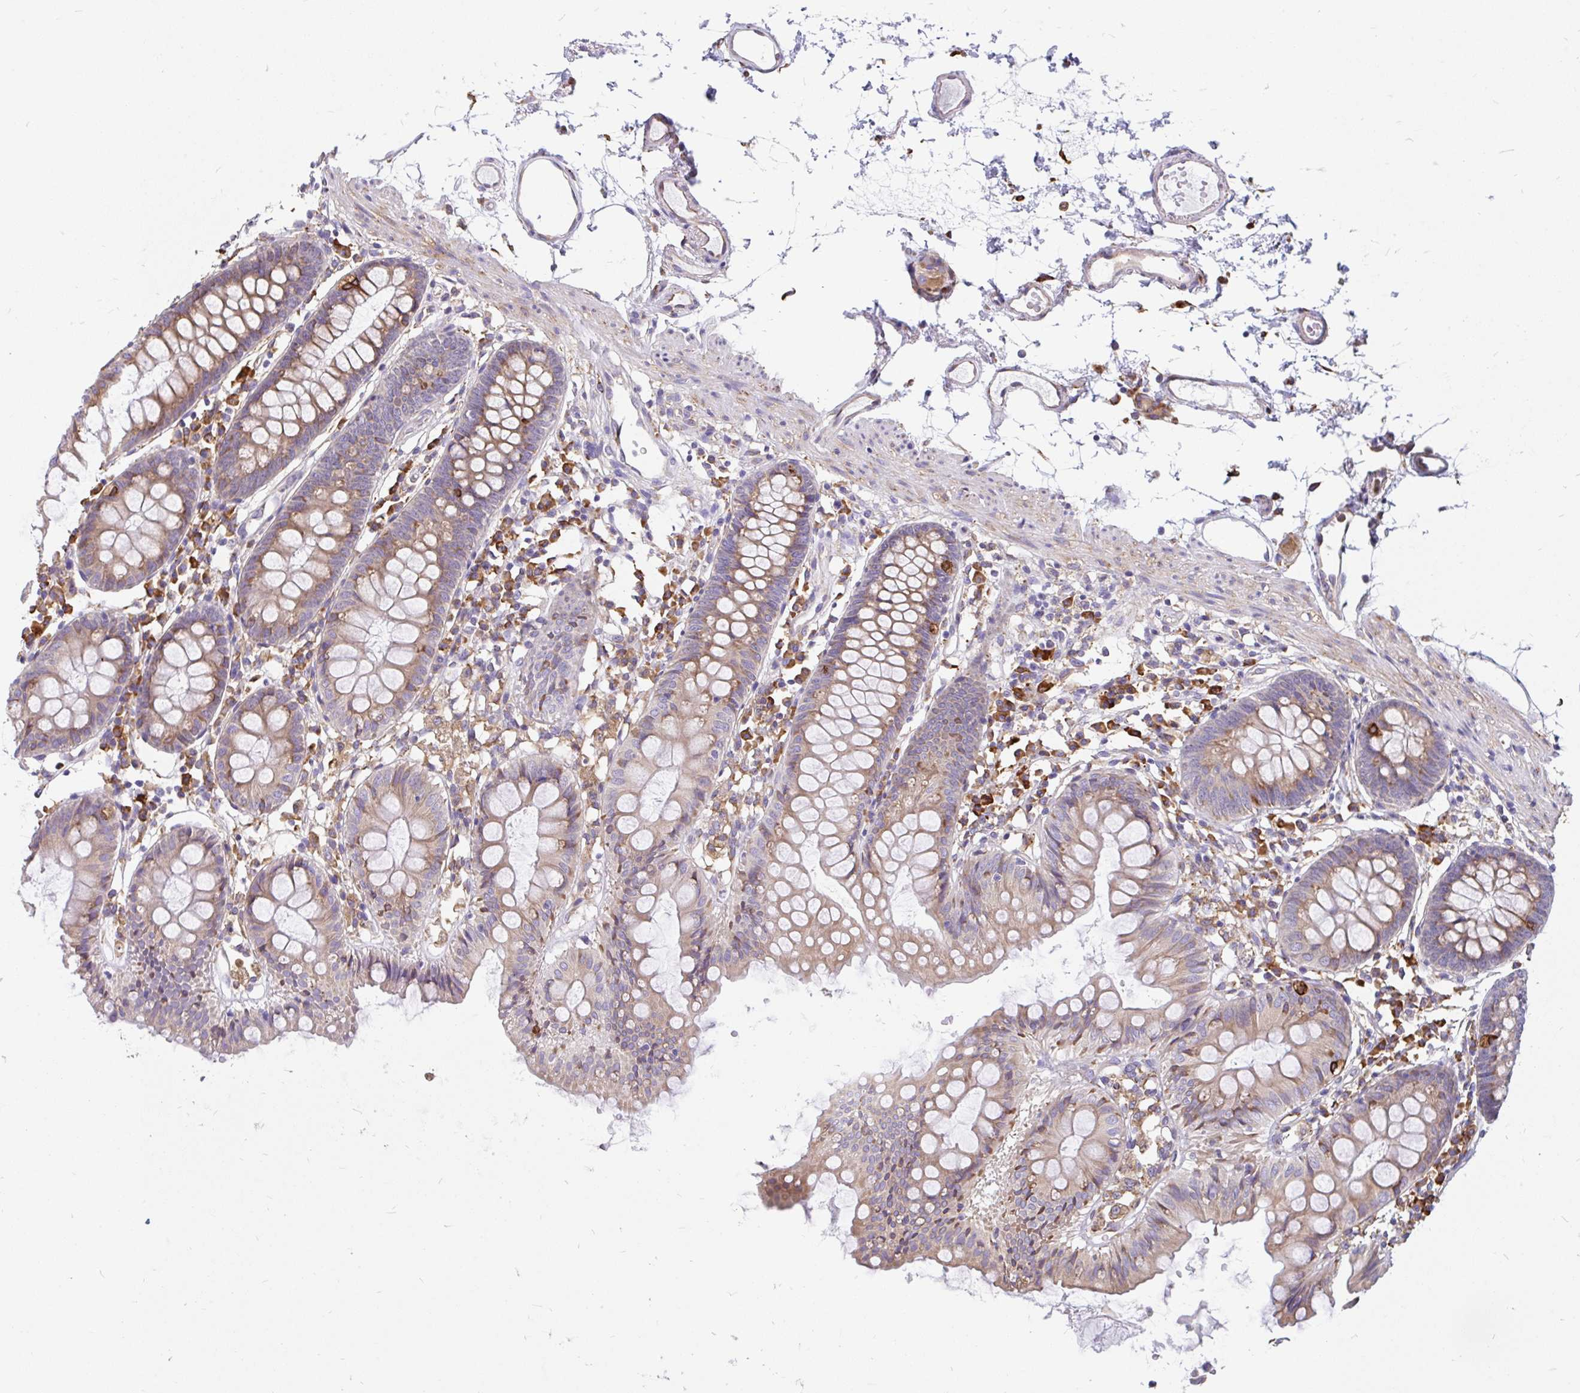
{"staining": {"intensity": "weak", "quantity": "25%-75%", "location": "cytoplasmic/membranous"}, "tissue": "colon", "cell_type": "Endothelial cells", "image_type": "normal", "snomed": [{"axis": "morphology", "description": "Normal tissue, NOS"}, {"axis": "topography", "description": "Colon"}], "caption": "DAB immunohistochemical staining of unremarkable human colon reveals weak cytoplasmic/membranous protein staining in about 25%-75% of endothelial cells. The staining was performed using DAB (3,3'-diaminobenzidine) to visualize the protein expression in brown, while the nuclei were stained in blue with hematoxylin (Magnification: 20x).", "gene": "EML5", "patient": {"sex": "female", "age": 84}}